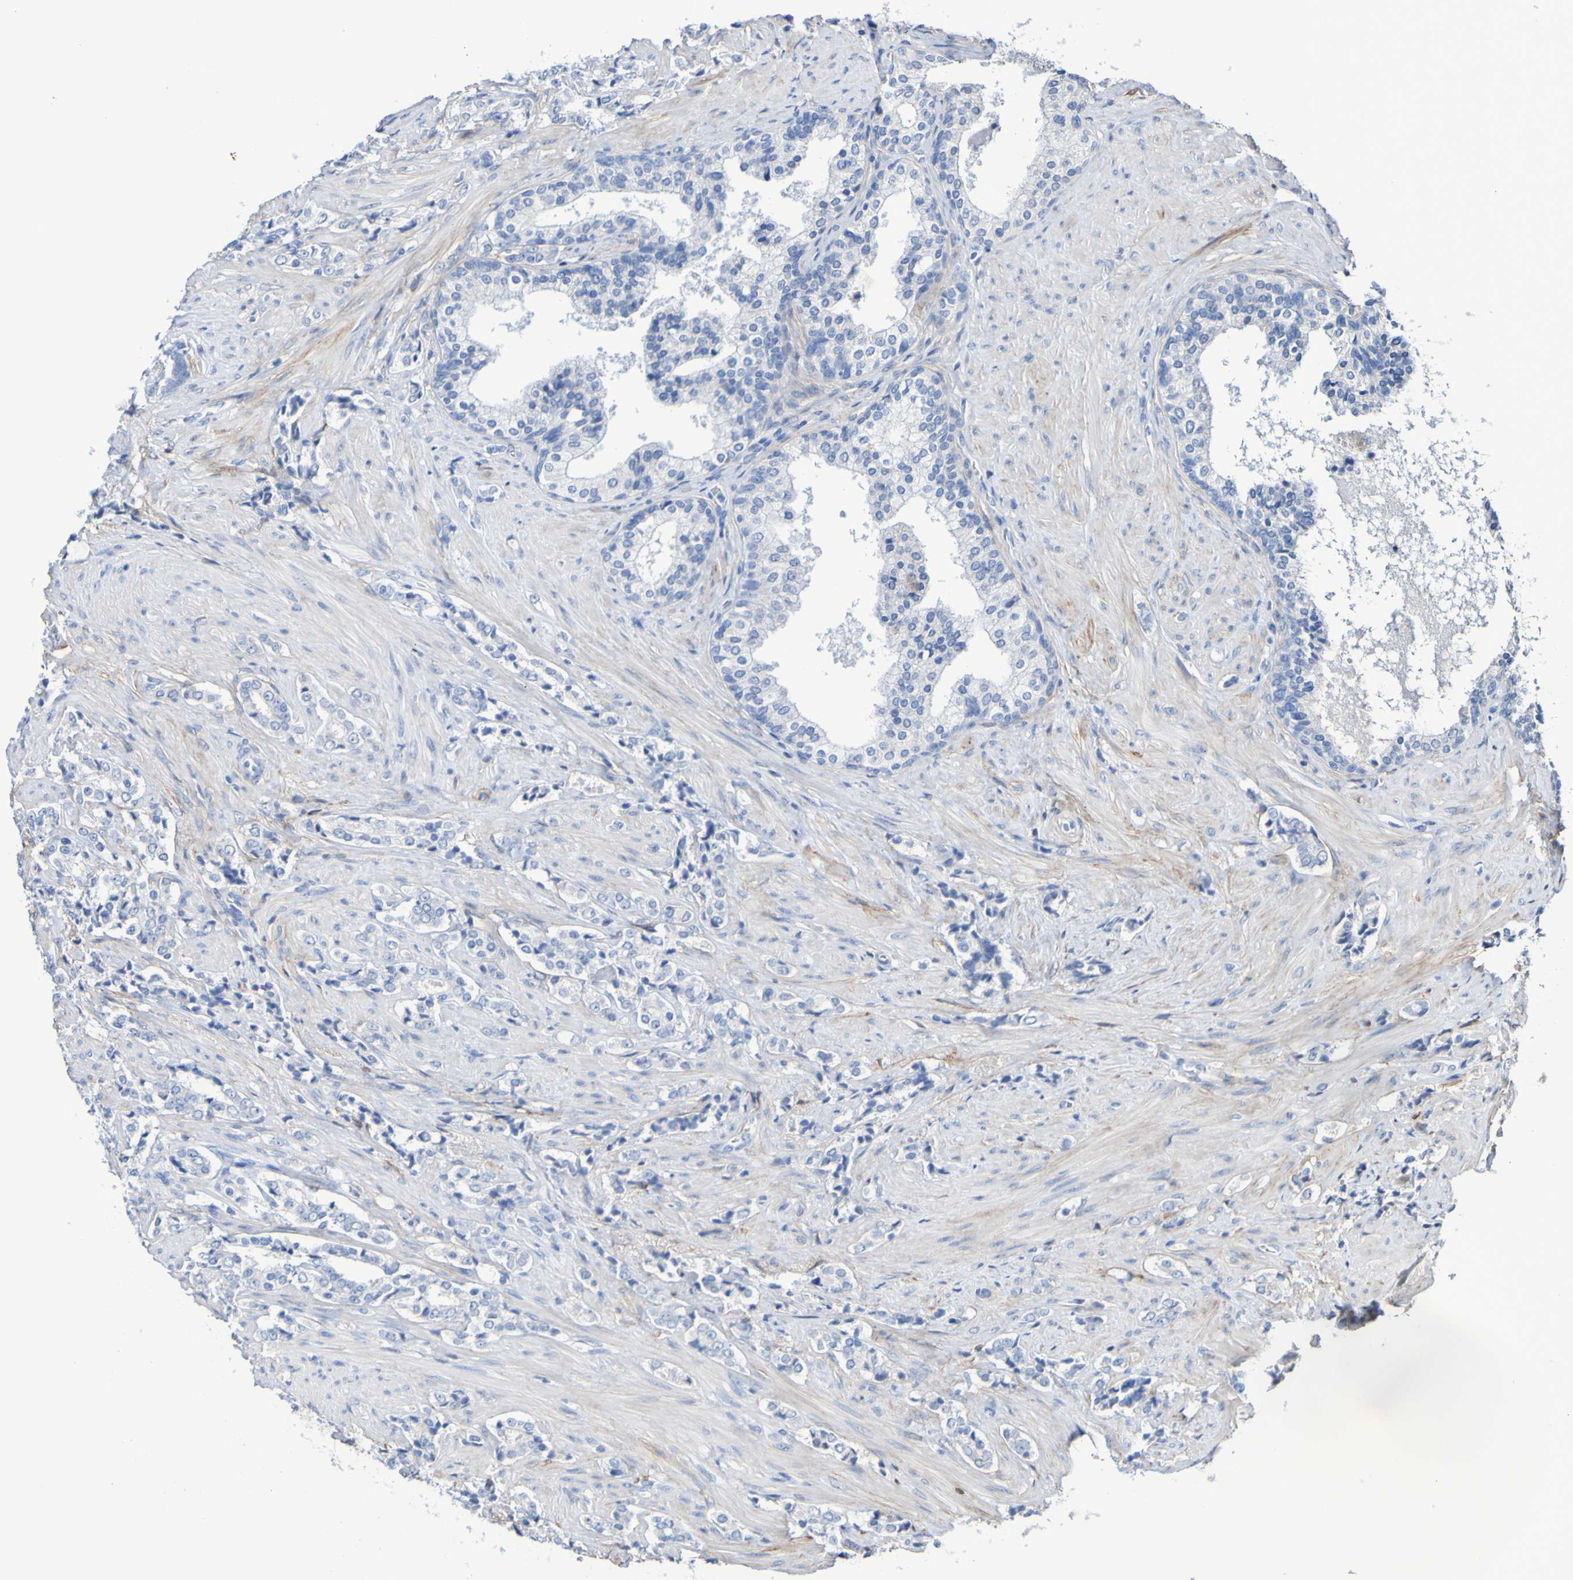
{"staining": {"intensity": "negative", "quantity": "none", "location": "none"}, "tissue": "prostate cancer", "cell_type": "Tumor cells", "image_type": "cancer", "snomed": [{"axis": "morphology", "description": "Adenocarcinoma, Low grade"}, {"axis": "topography", "description": "Prostate"}], "caption": "A histopathology image of prostate adenocarcinoma (low-grade) stained for a protein reveals no brown staining in tumor cells.", "gene": "SGCB", "patient": {"sex": "male", "age": 60}}